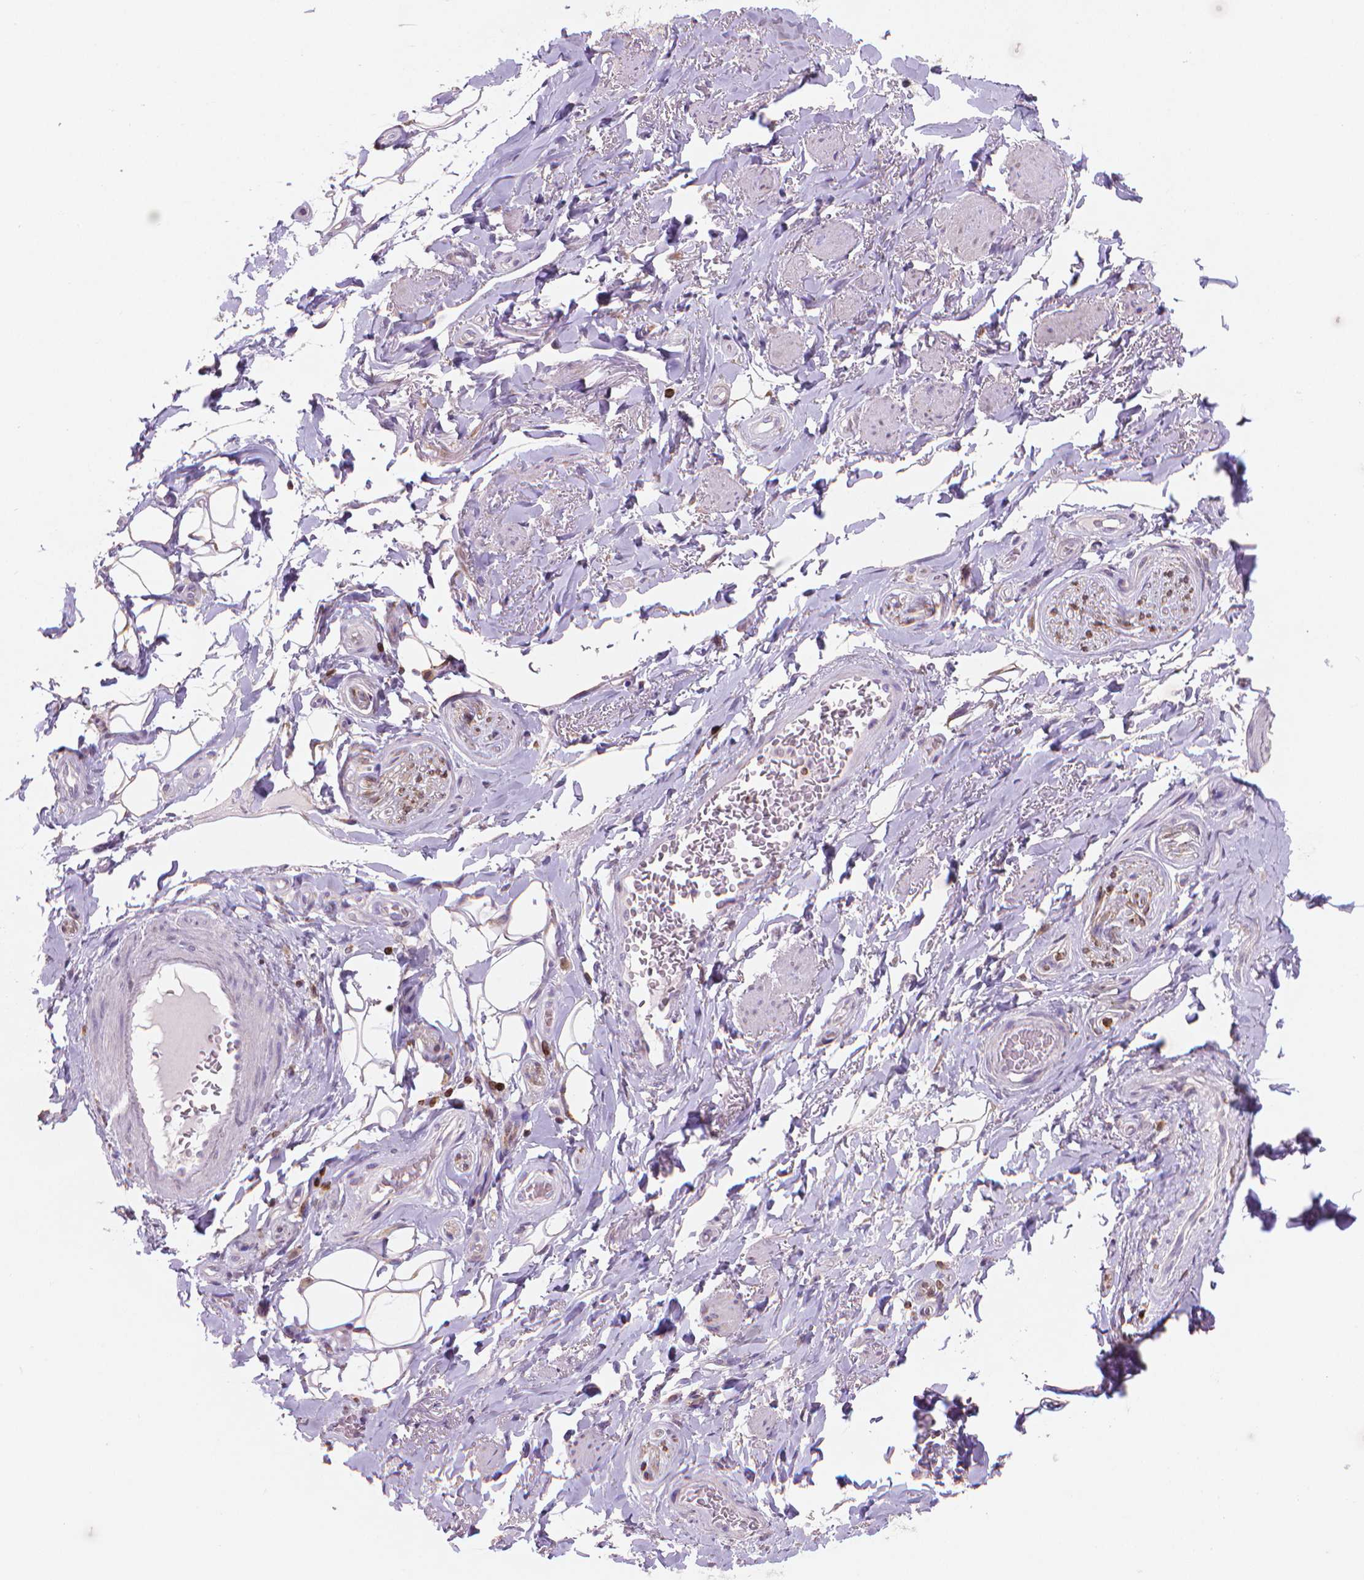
{"staining": {"intensity": "moderate", "quantity": "<25%", "location": "cytoplasmic/membranous"}, "tissue": "adipose tissue", "cell_type": "Adipocytes", "image_type": "normal", "snomed": [{"axis": "morphology", "description": "Normal tissue, NOS"}, {"axis": "topography", "description": "Anal"}, {"axis": "topography", "description": "Peripheral nerve tissue"}], "caption": "Approximately <25% of adipocytes in unremarkable adipose tissue reveal moderate cytoplasmic/membranous protein expression as visualized by brown immunohistochemical staining.", "gene": "BCL2", "patient": {"sex": "male", "age": 53}}